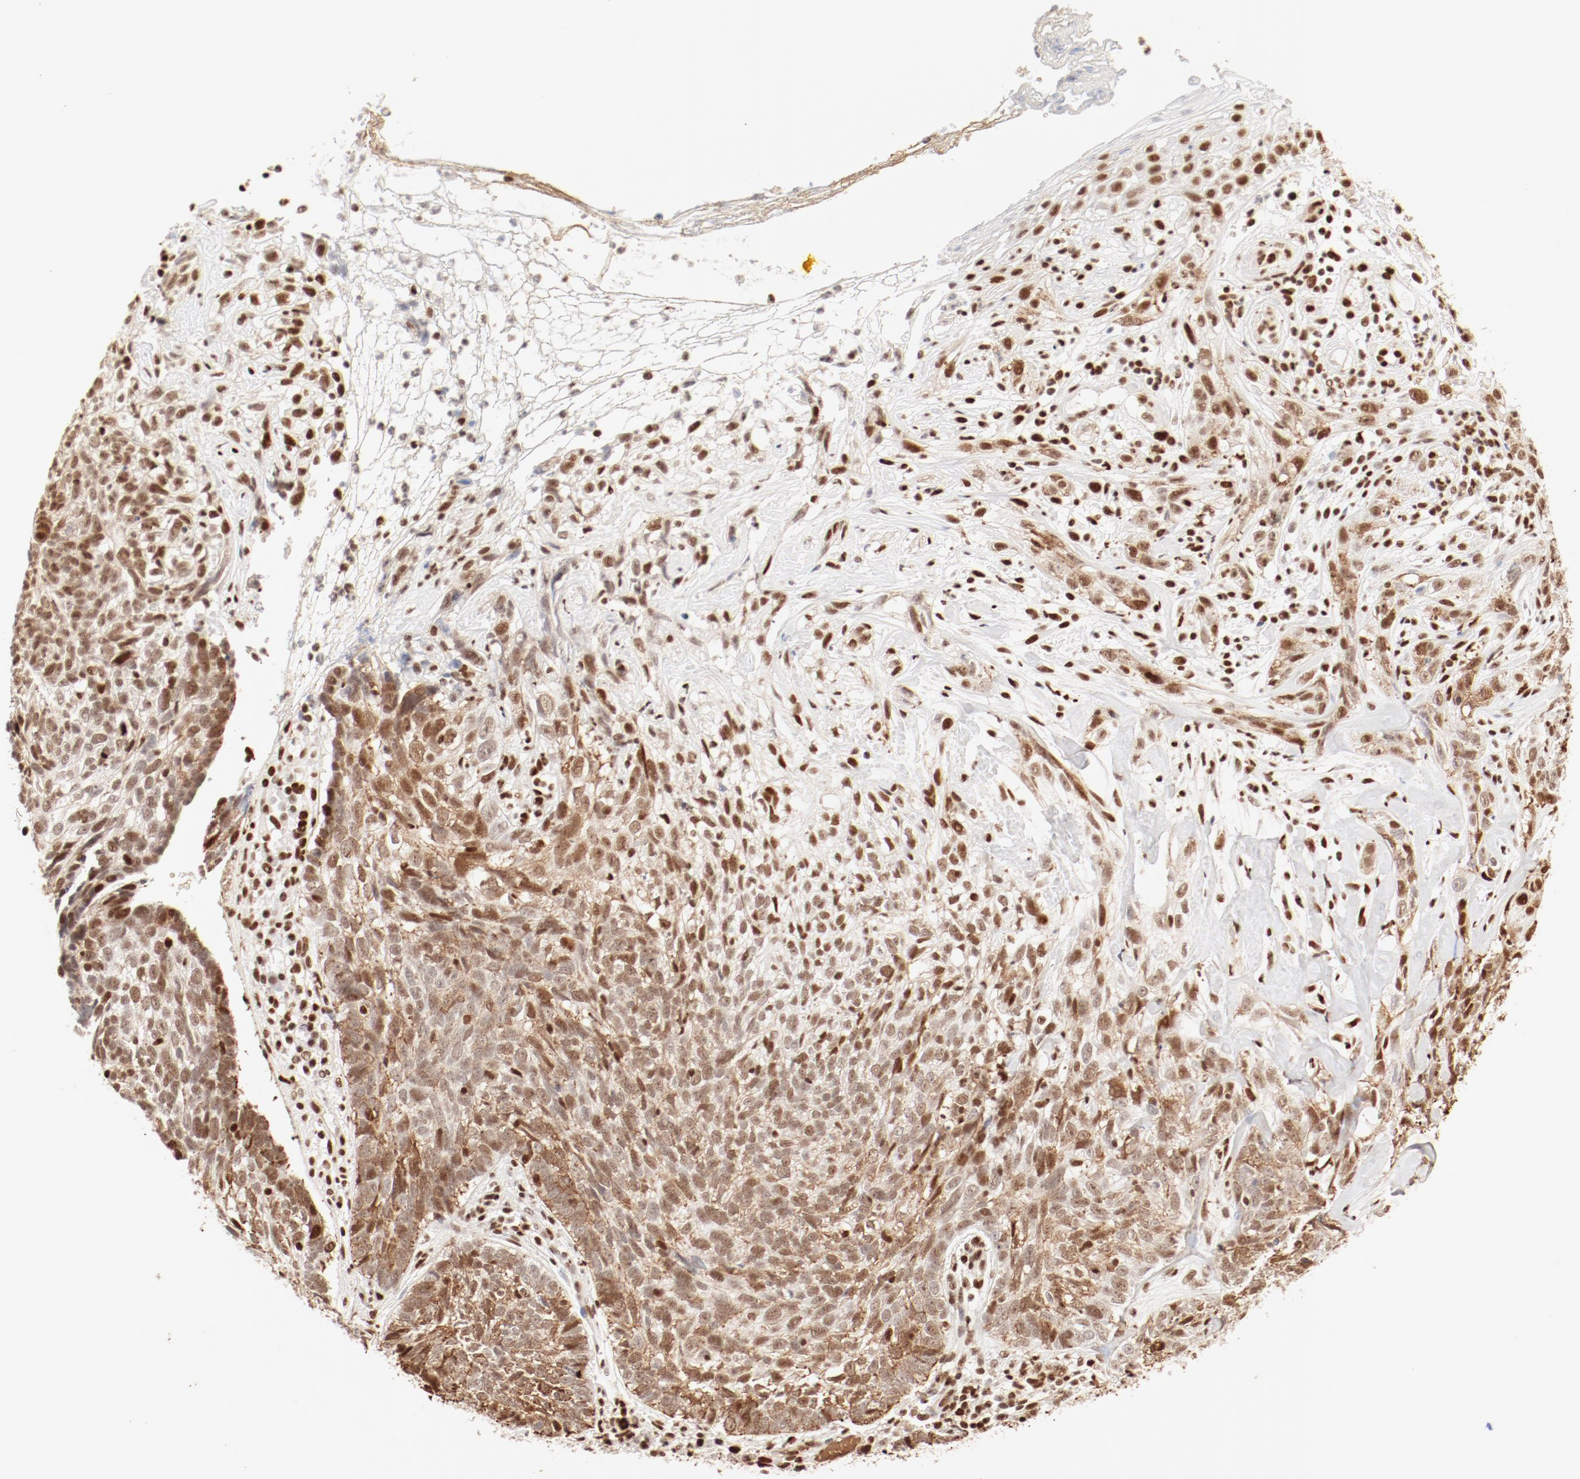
{"staining": {"intensity": "strong", "quantity": ">75%", "location": "cytoplasmic/membranous,nuclear"}, "tissue": "skin cancer", "cell_type": "Tumor cells", "image_type": "cancer", "snomed": [{"axis": "morphology", "description": "Basal cell carcinoma"}, {"axis": "topography", "description": "Skin"}], "caption": "Immunohistochemical staining of basal cell carcinoma (skin) exhibits high levels of strong cytoplasmic/membranous and nuclear staining in about >75% of tumor cells. (DAB (3,3'-diaminobenzidine) IHC, brown staining for protein, blue staining for nuclei).", "gene": "FAM50A", "patient": {"sex": "male", "age": 72}}